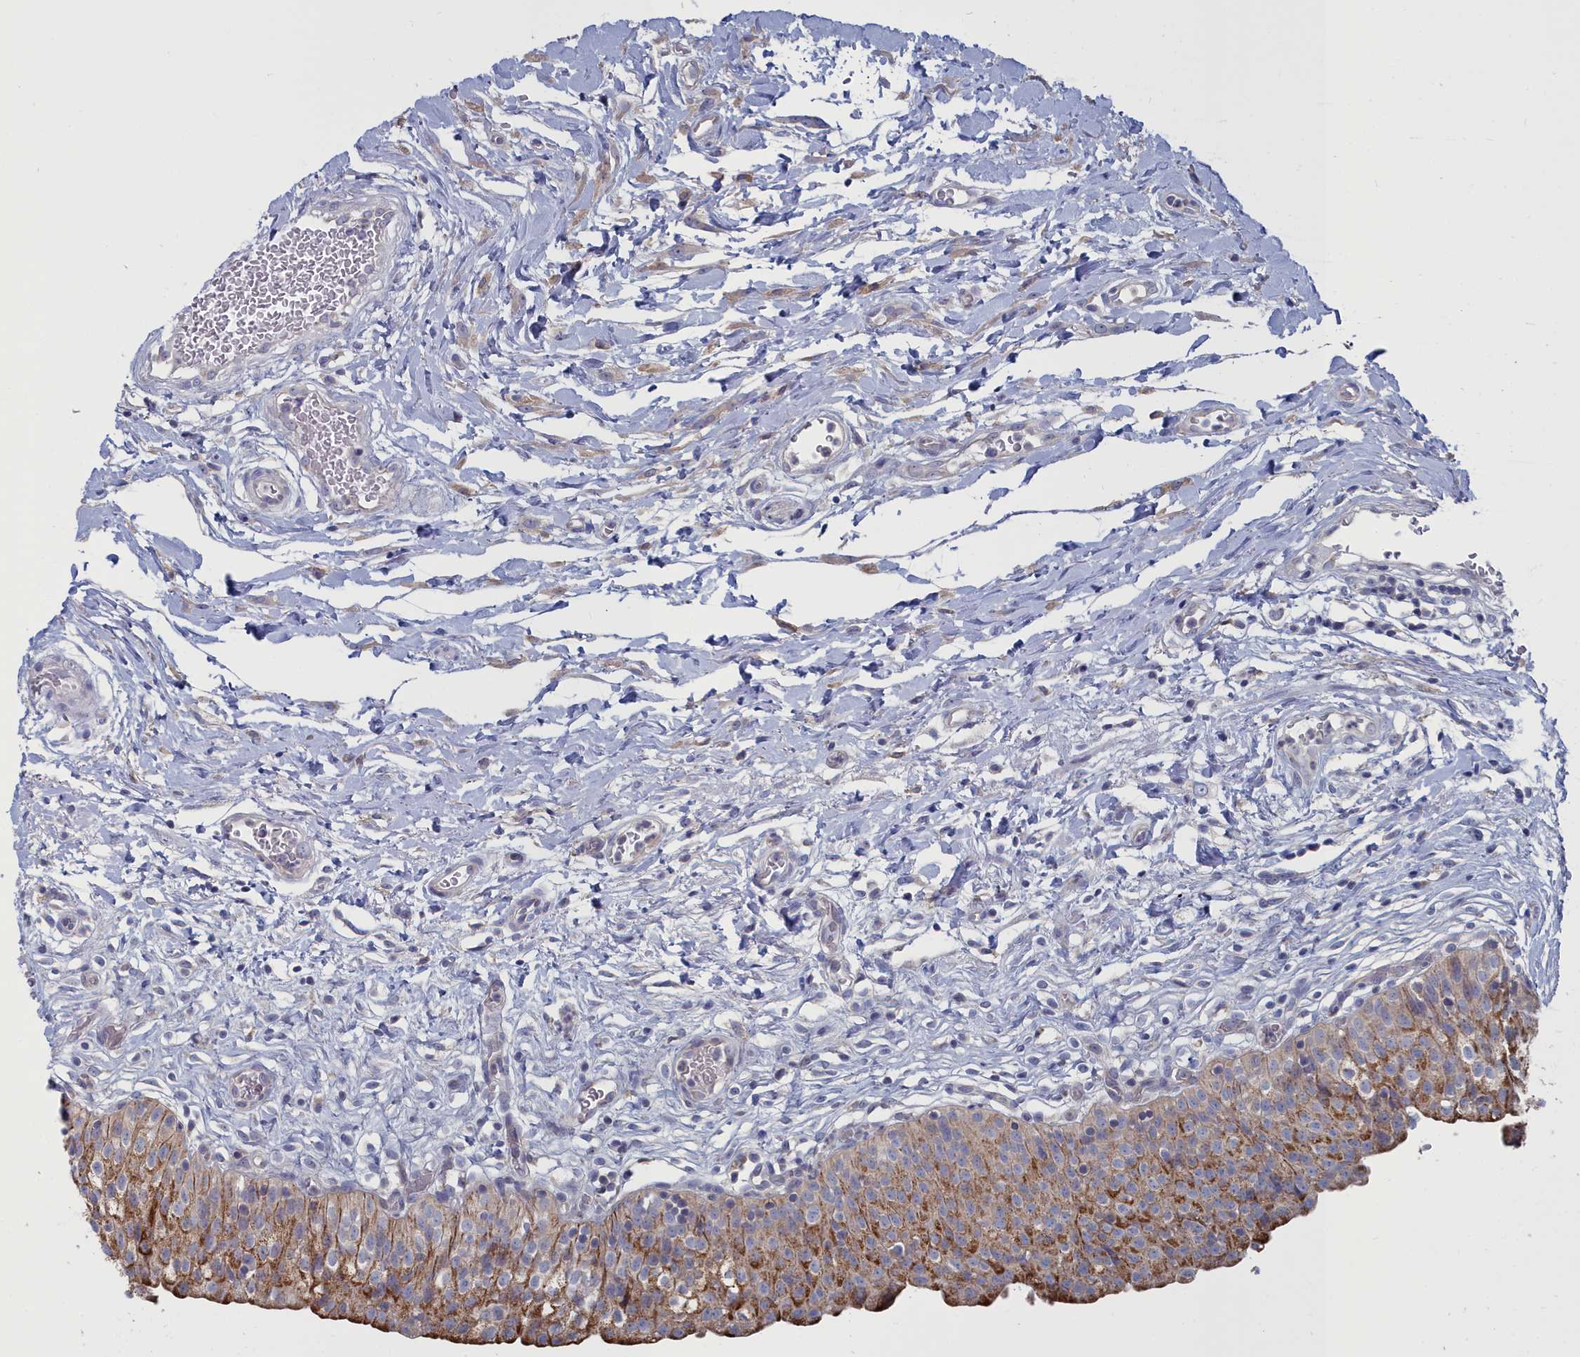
{"staining": {"intensity": "moderate", "quantity": ">75%", "location": "cytoplasmic/membranous"}, "tissue": "urinary bladder", "cell_type": "Urothelial cells", "image_type": "normal", "snomed": [{"axis": "morphology", "description": "Normal tissue, NOS"}, {"axis": "topography", "description": "Urinary bladder"}], "caption": "An IHC image of normal tissue is shown. Protein staining in brown labels moderate cytoplasmic/membranous positivity in urinary bladder within urothelial cells.", "gene": "CCDC149", "patient": {"sex": "male", "age": 55}}